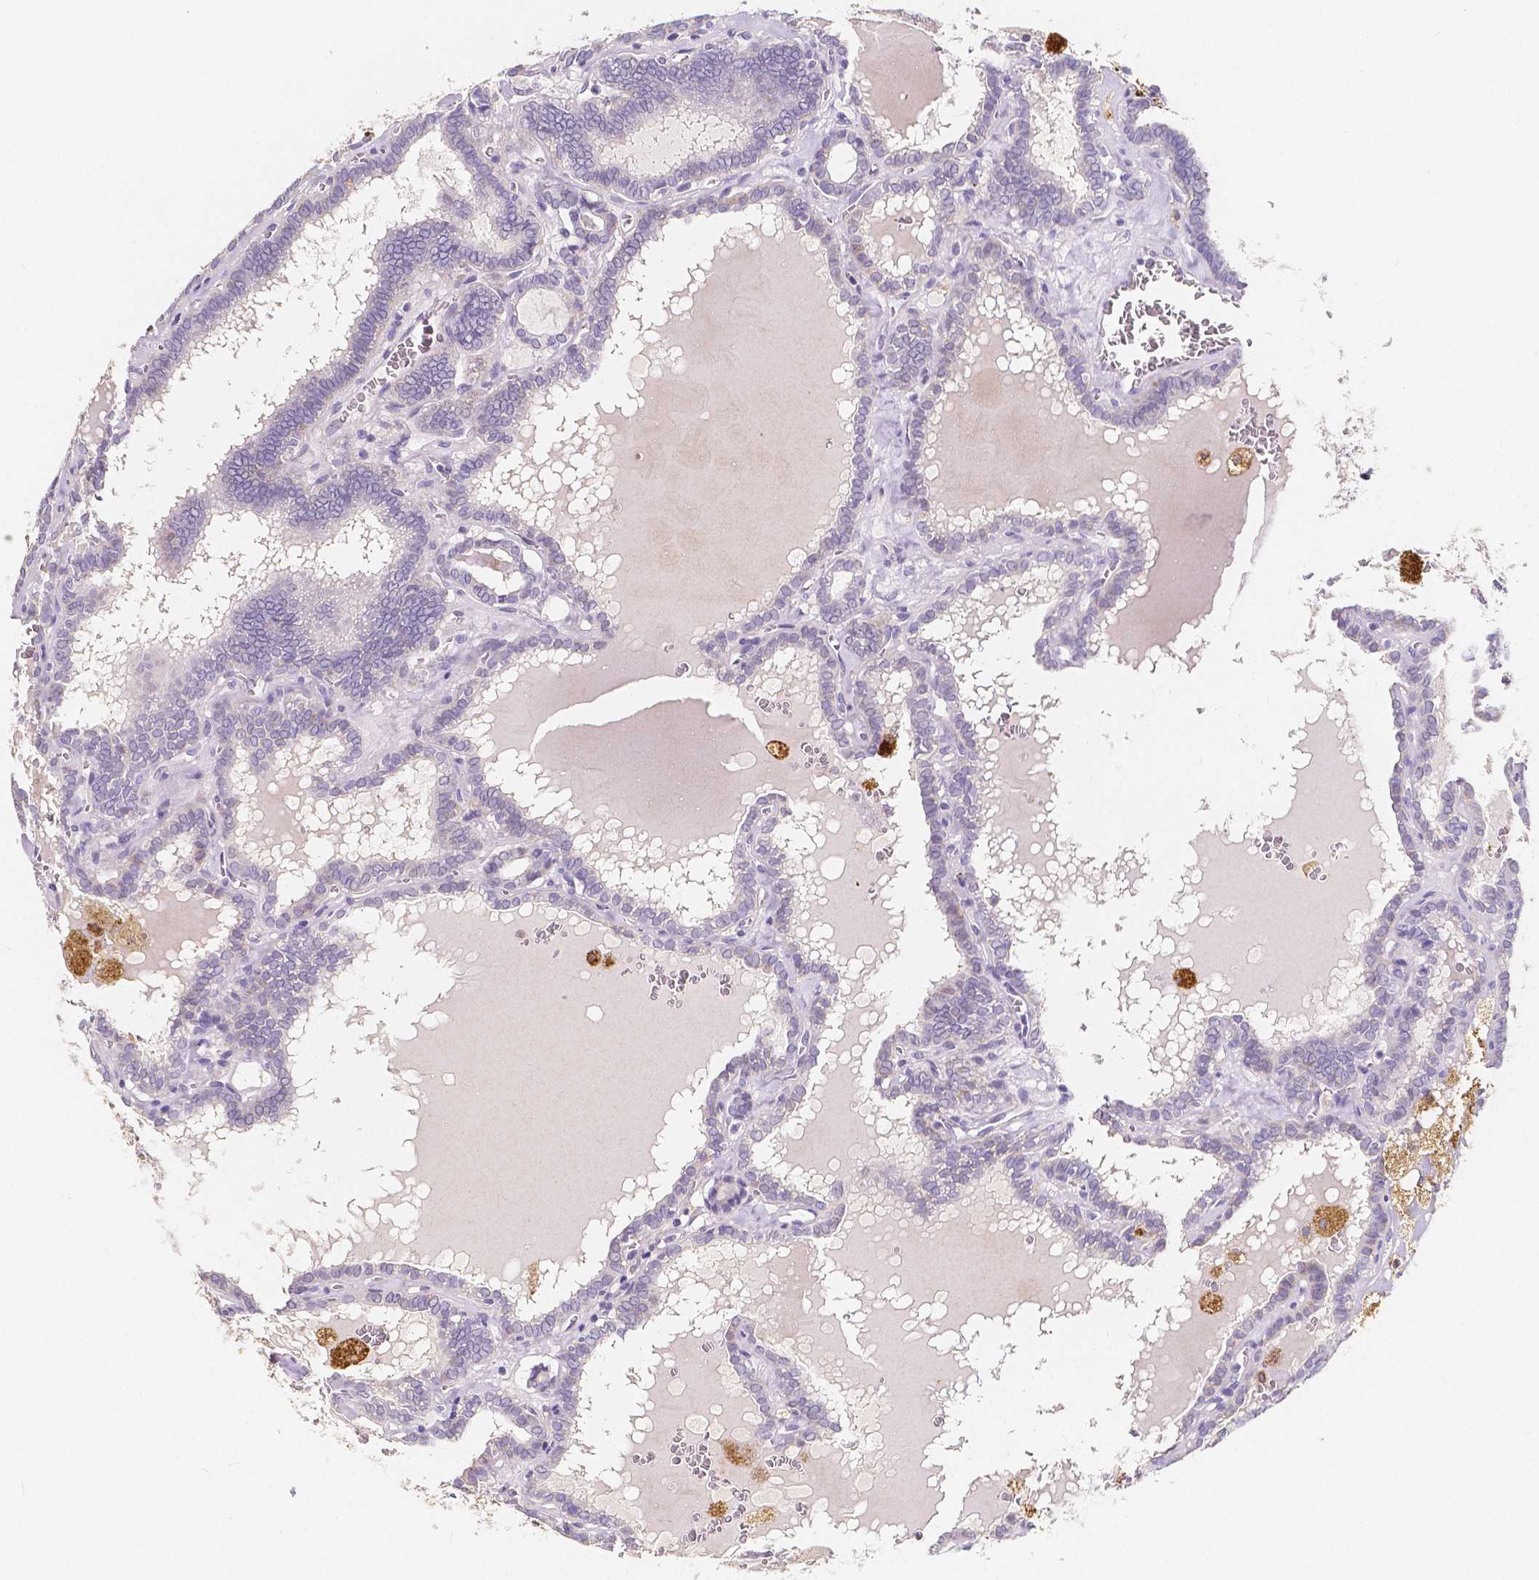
{"staining": {"intensity": "negative", "quantity": "none", "location": "none"}, "tissue": "thyroid cancer", "cell_type": "Tumor cells", "image_type": "cancer", "snomed": [{"axis": "morphology", "description": "Papillary adenocarcinoma, NOS"}, {"axis": "topography", "description": "Thyroid gland"}], "caption": "High magnification brightfield microscopy of thyroid cancer stained with DAB (3,3'-diaminobenzidine) (brown) and counterstained with hematoxylin (blue): tumor cells show no significant positivity.", "gene": "ACP5", "patient": {"sex": "female", "age": 39}}